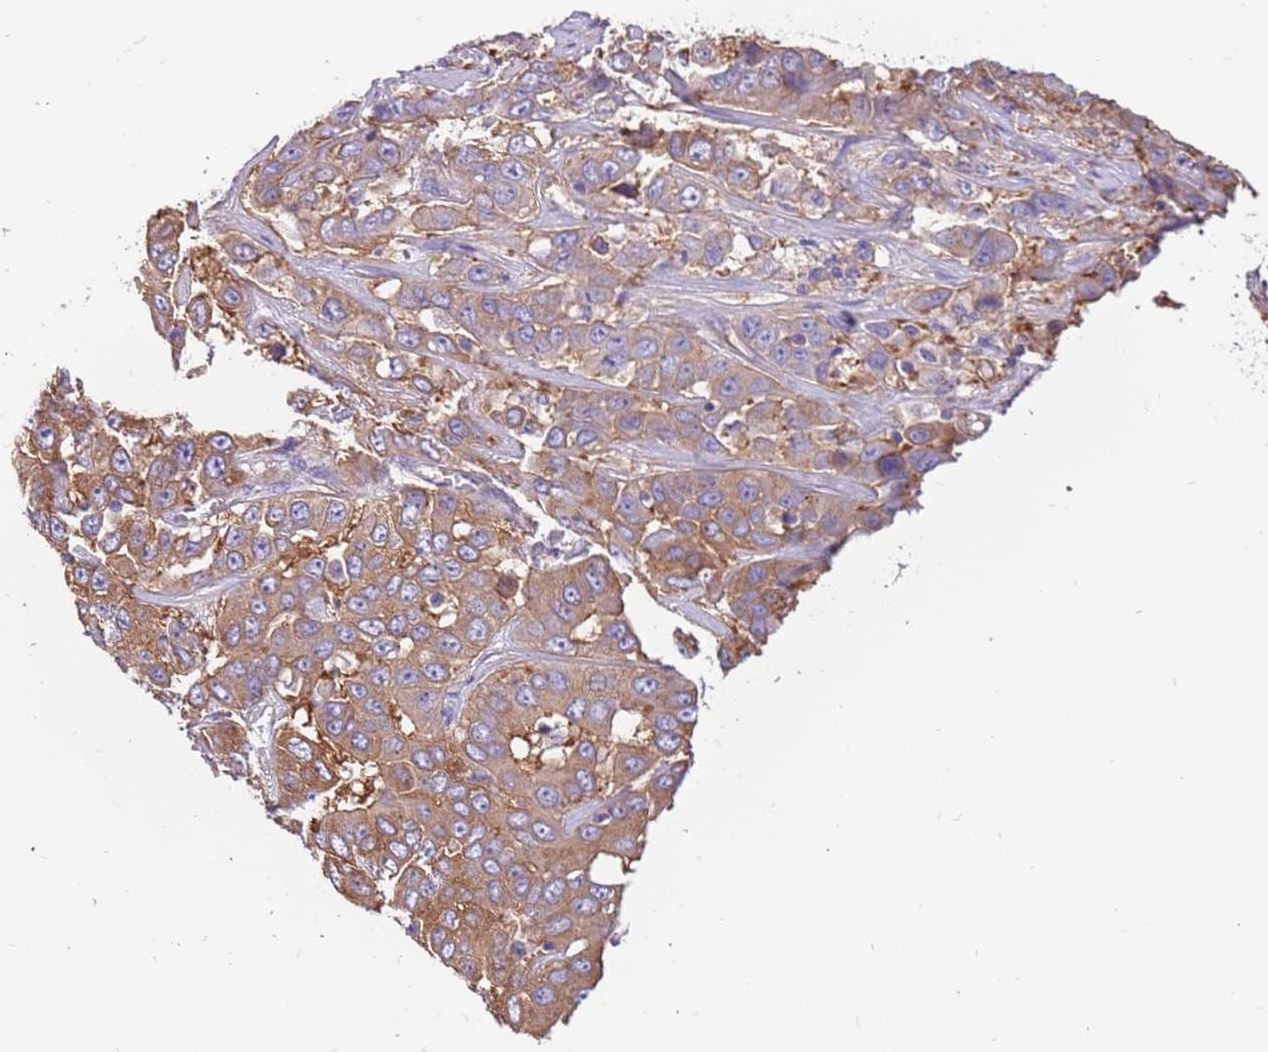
{"staining": {"intensity": "moderate", "quantity": ">75%", "location": "cytoplasmic/membranous"}, "tissue": "liver cancer", "cell_type": "Tumor cells", "image_type": "cancer", "snomed": [{"axis": "morphology", "description": "Cholangiocarcinoma"}, {"axis": "topography", "description": "Liver"}], "caption": "The micrograph shows staining of liver cancer (cholangiocarcinoma), revealing moderate cytoplasmic/membranous protein staining (brown color) within tumor cells.", "gene": "NAALADL1", "patient": {"sex": "female", "age": 52}}